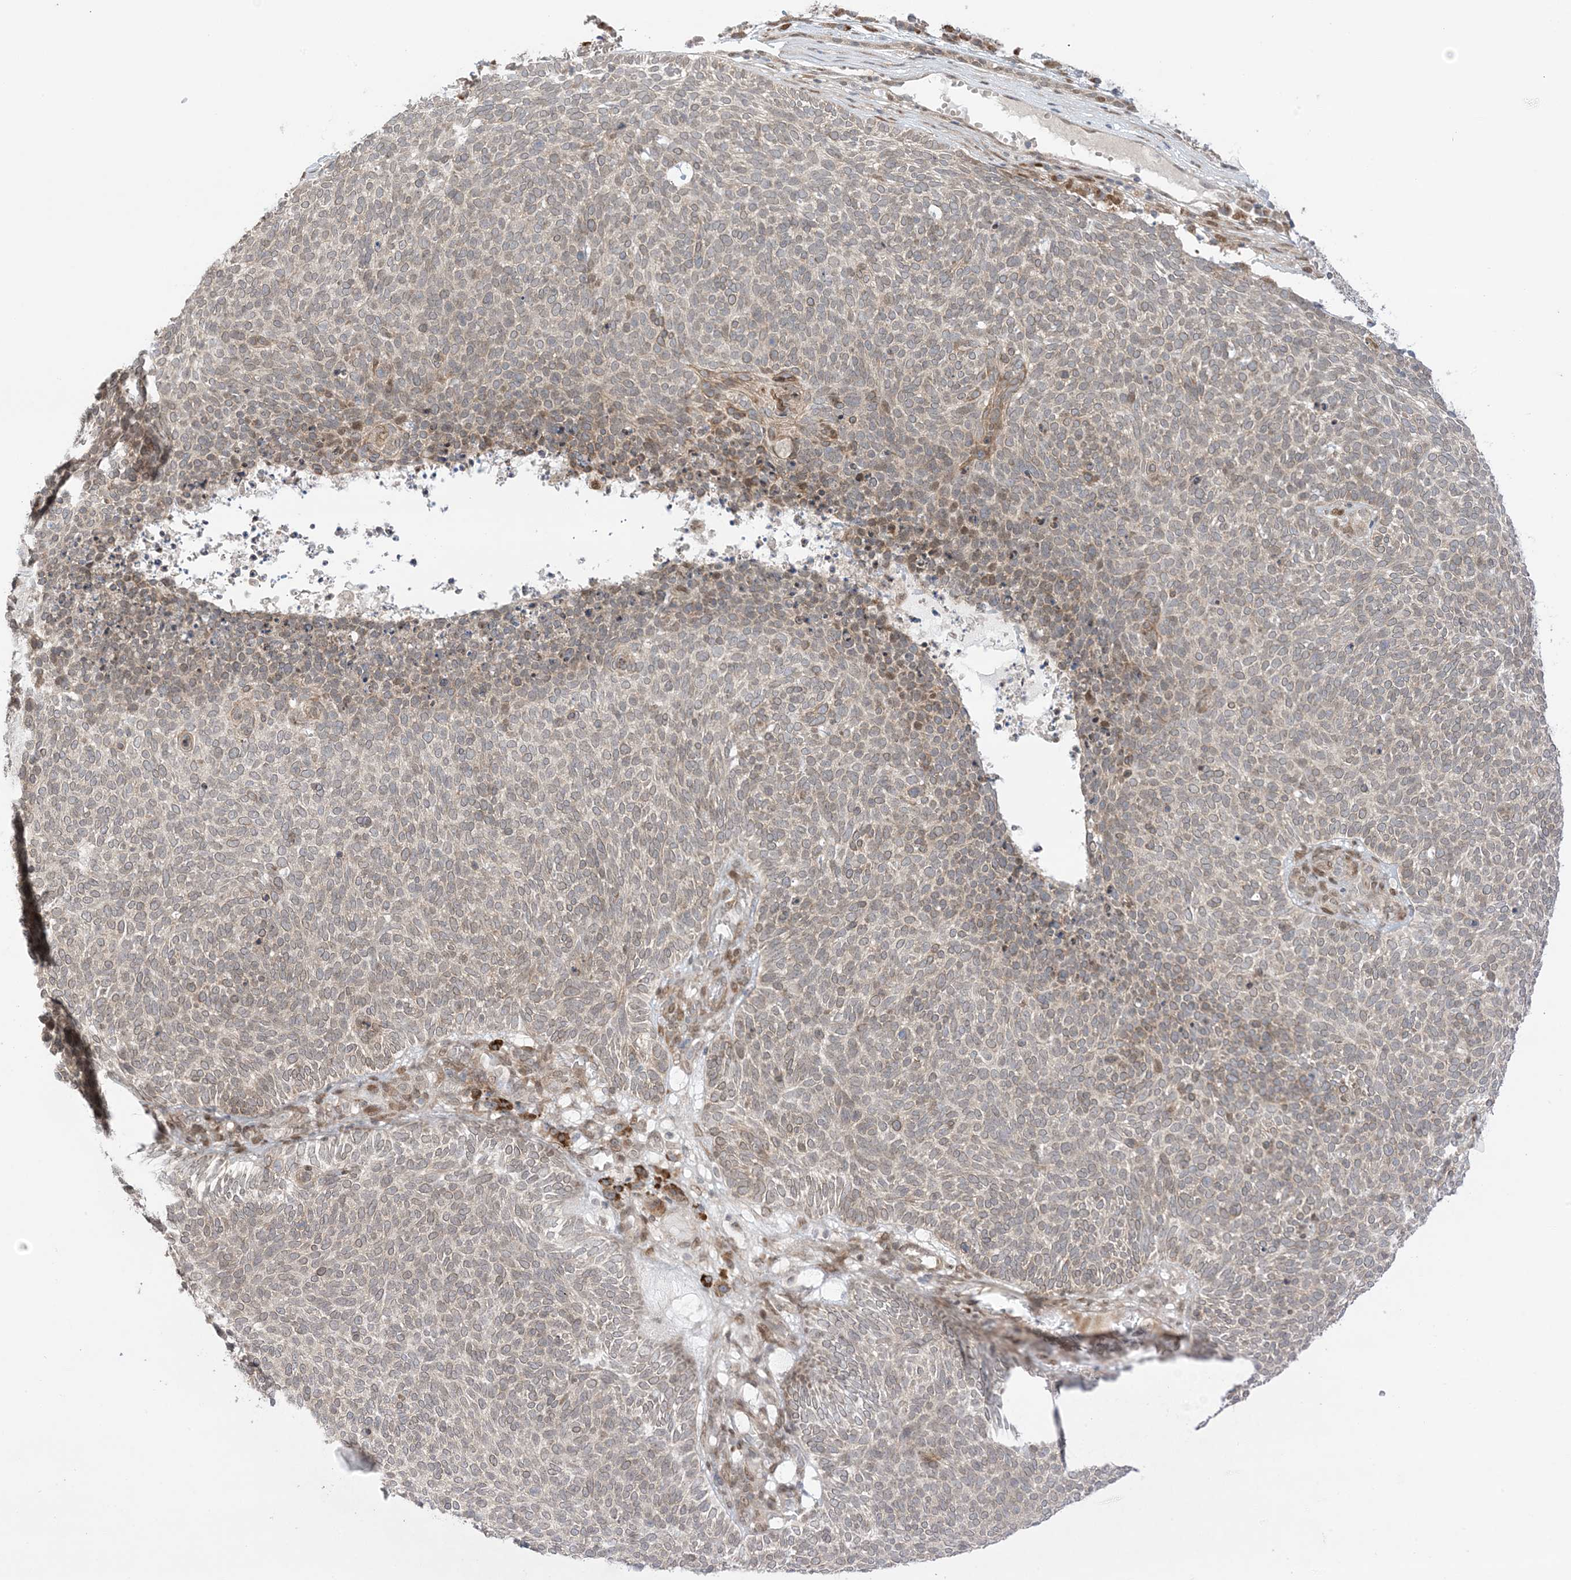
{"staining": {"intensity": "weak", "quantity": ">75%", "location": "cytoplasmic/membranous,nuclear"}, "tissue": "skin cancer", "cell_type": "Tumor cells", "image_type": "cancer", "snomed": [{"axis": "morphology", "description": "Squamous cell carcinoma, NOS"}, {"axis": "topography", "description": "Skin"}], "caption": "The immunohistochemical stain shows weak cytoplasmic/membranous and nuclear positivity in tumor cells of skin cancer tissue.", "gene": "UBE2E2", "patient": {"sex": "female", "age": 90}}